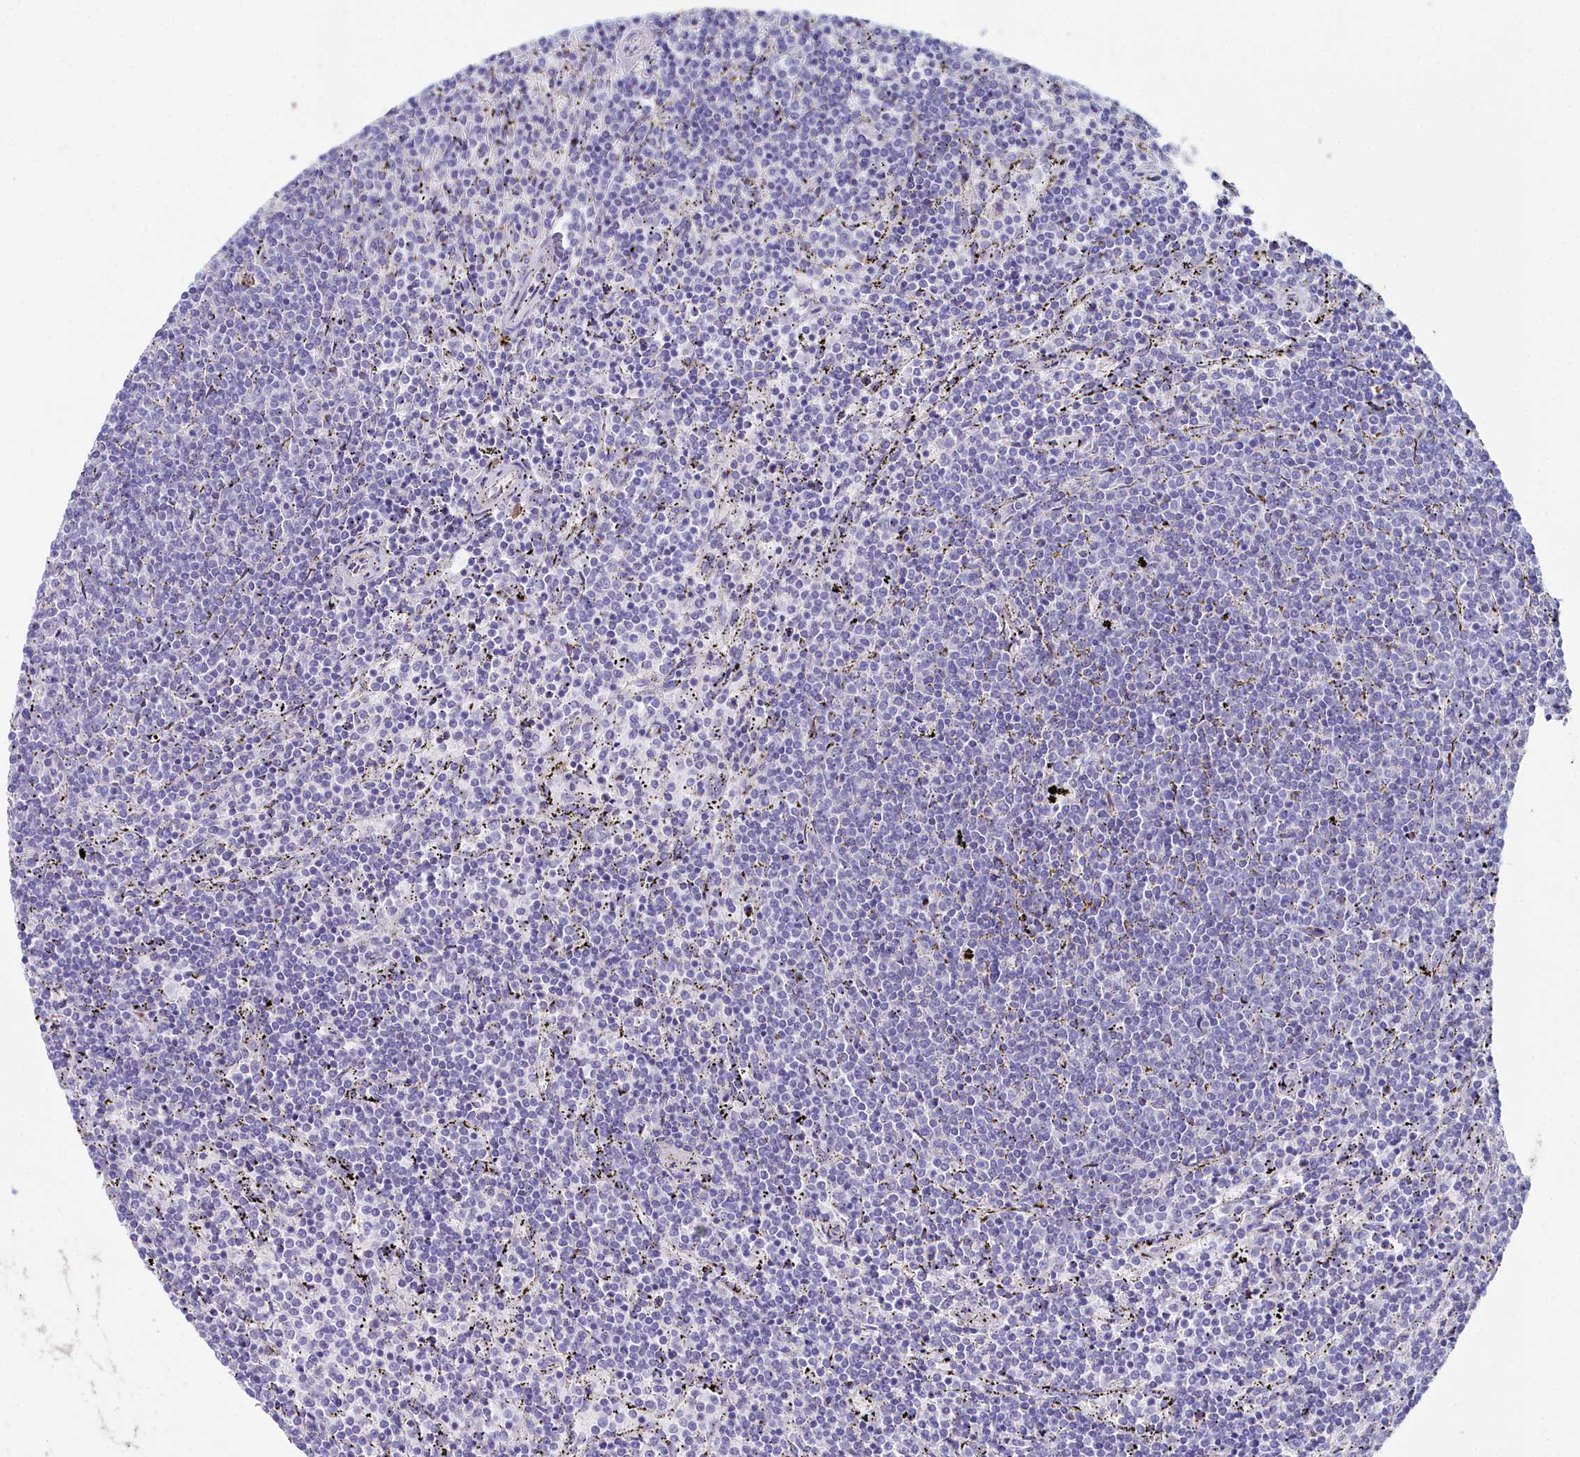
{"staining": {"intensity": "negative", "quantity": "none", "location": "none"}, "tissue": "lymphoma", "cell_type": "Tumor cells", "image_type": "cancer", "snomed": [{"axis": "morphology", "description": "Malignant lymphoma, non-Hodgkin's type, Low grade"}, {"axis": "topography", "description": "Spleen"}], "caption": "Malignant lymphoma, non-Hodgkin's type (low-grade) was stained to show a protein in brown. There is no significant positivity in tumor cells.", "gene": "SLC49A3", "patient": {"sex": "female", "age": 50}}